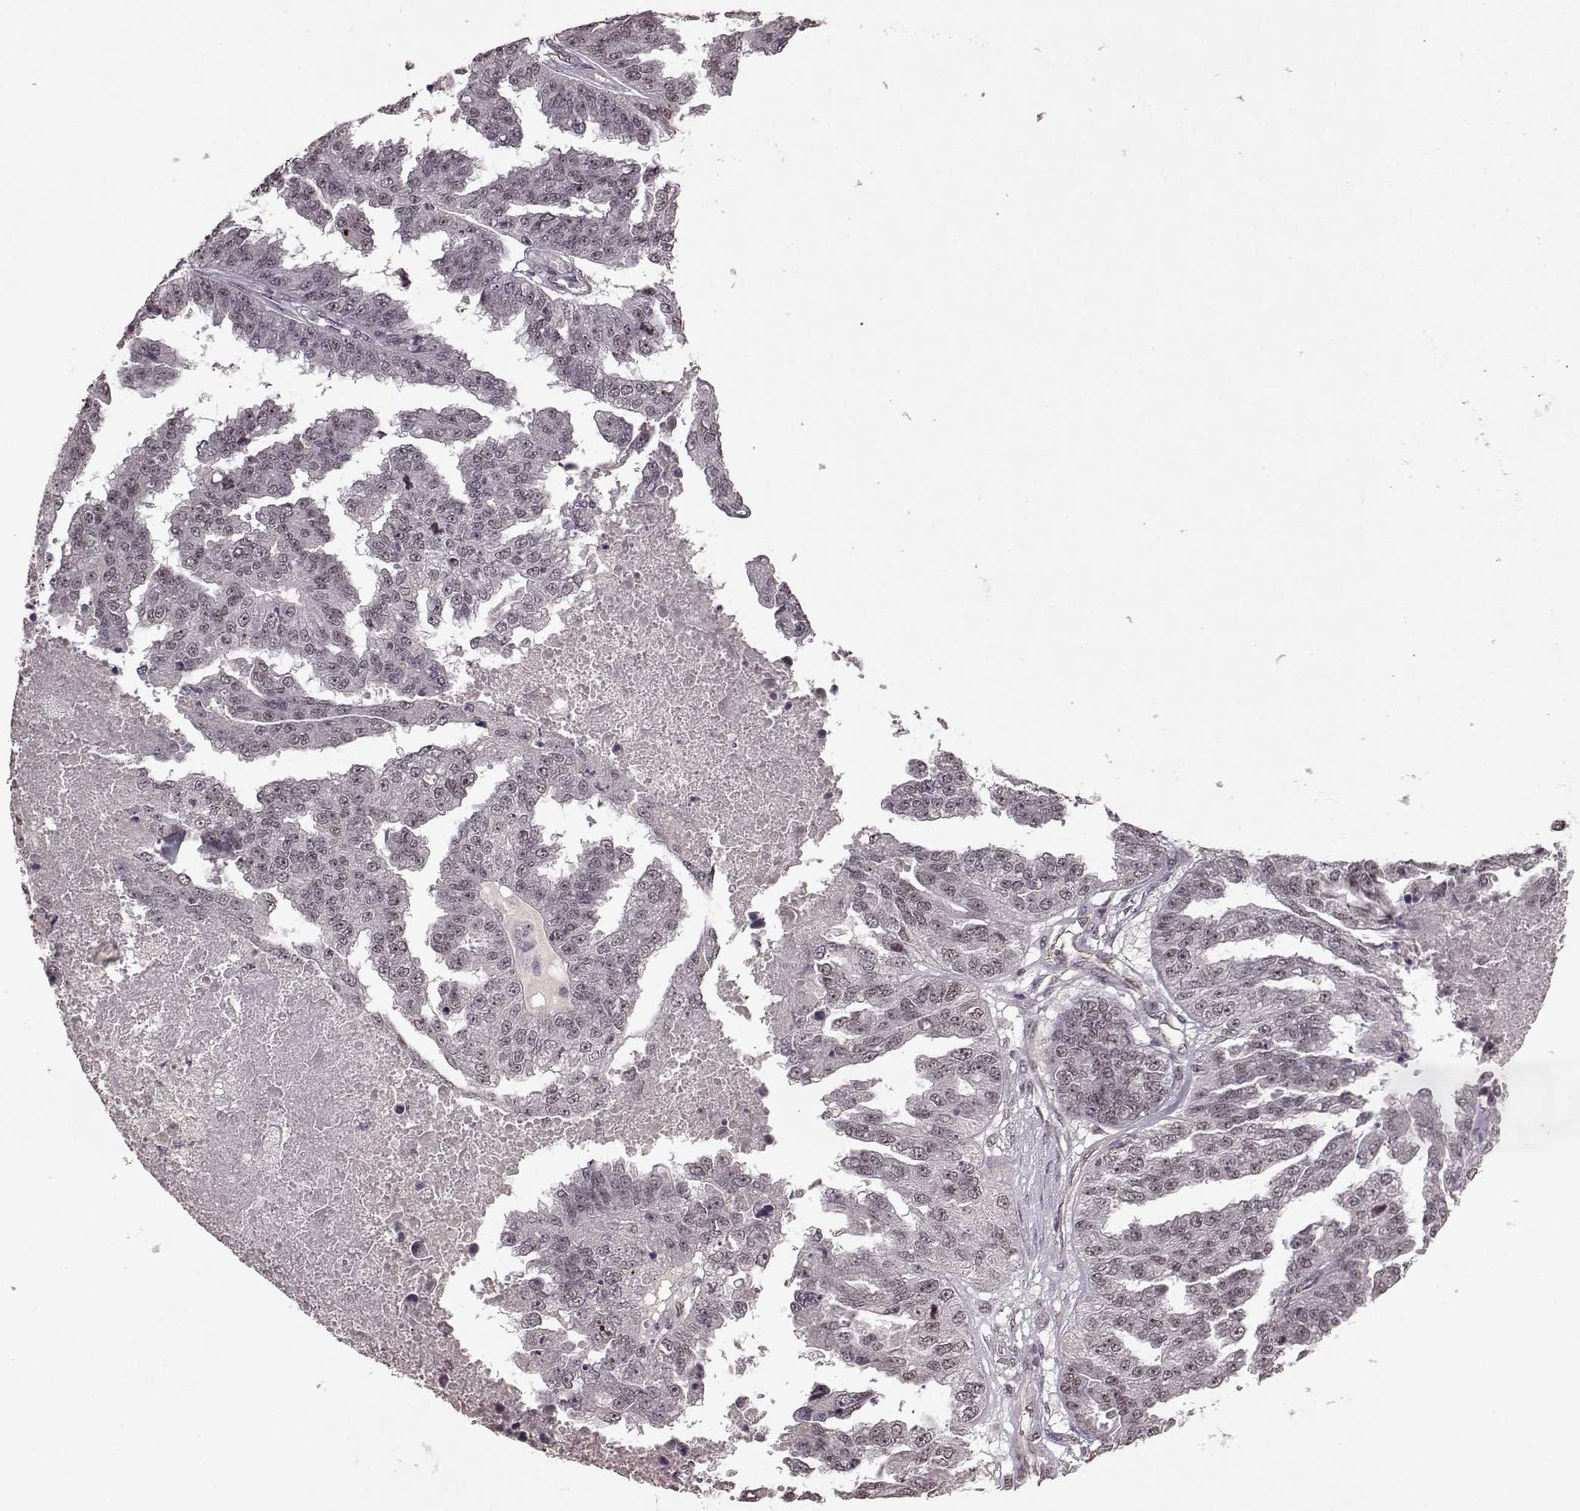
{"staining": {"intensity": "weak", "quantity": "<25%", "location": "nuclear"}, "tissue": "ovarian cancer", "cell_type": "Tumor cells", "image_type": "cancer", "snomed": [{"axis": "morphology", "description": "Cystadenocarcinoma, serous, NOS"}, {"axis": "topography", "description": "Ovary"}], "caption": "The photomicrograph exhibits no staining of tumor cells in ovarian cancer (serous cystadenocarcinoma).", "gene": "RRAGD", "patient": {"sex": "female", "age": 58}}